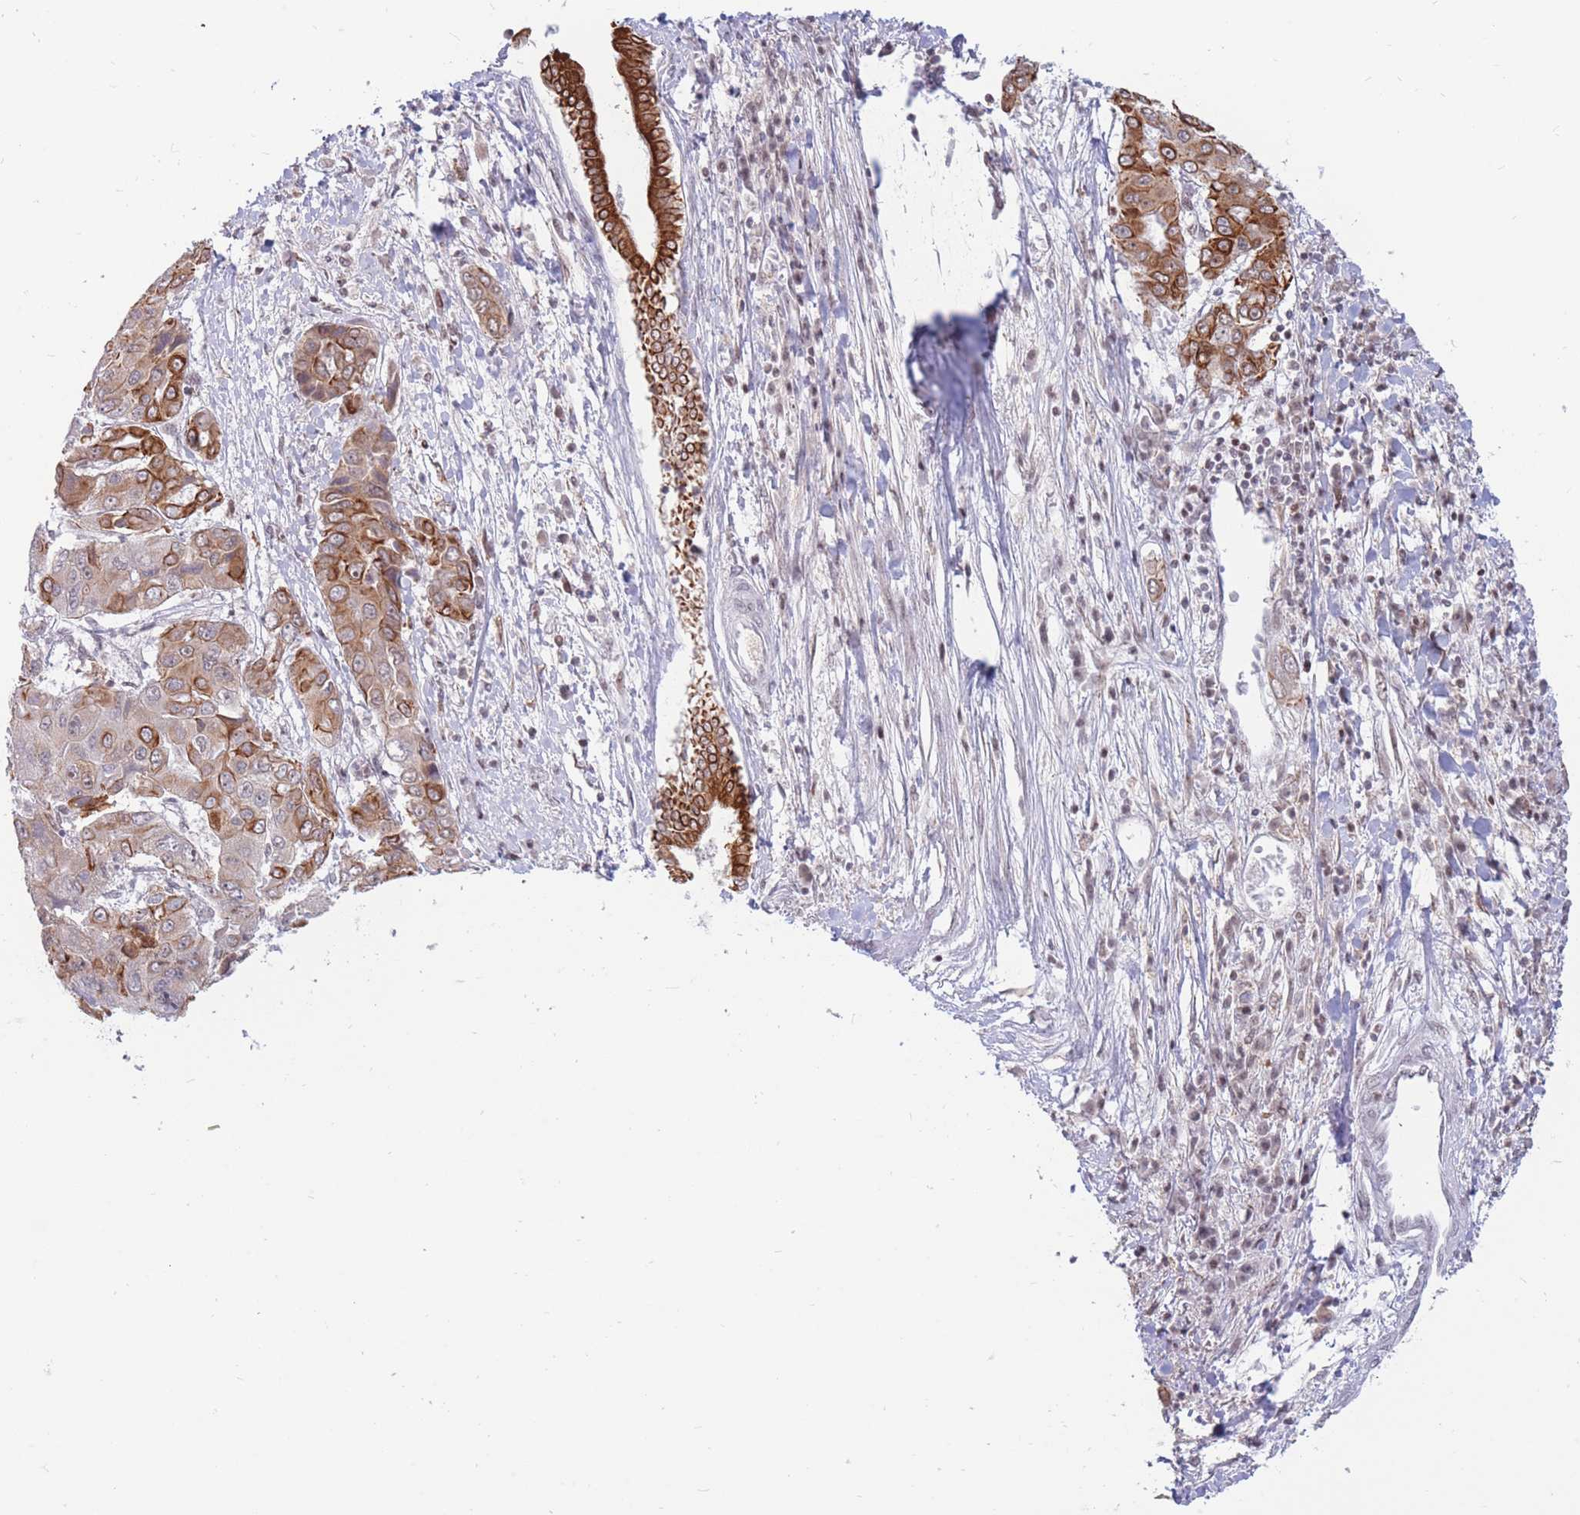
{"staining": {"intensity": "moderate", "quantity": "25%-75%", "location": "cytoplasmic/membranous"}, "tissue": "liver cancer", "cell_type": "Tumor cells", "image_type": "cancer", "snomed": [{"axis": "morphology", "description": "Cholangiocarcinoma"}, {"axis": "topography", "description": "Liver"}], "caption": "A brown stain highlights moderate cytoplasmic/membranous expression of a protein in liver cancer tumor cells. Ihc stains the protein of interest in brown and the nuclei are stained blue.", "gene": "TARBP2", "patient": {"sex": "male", "age": 67}}